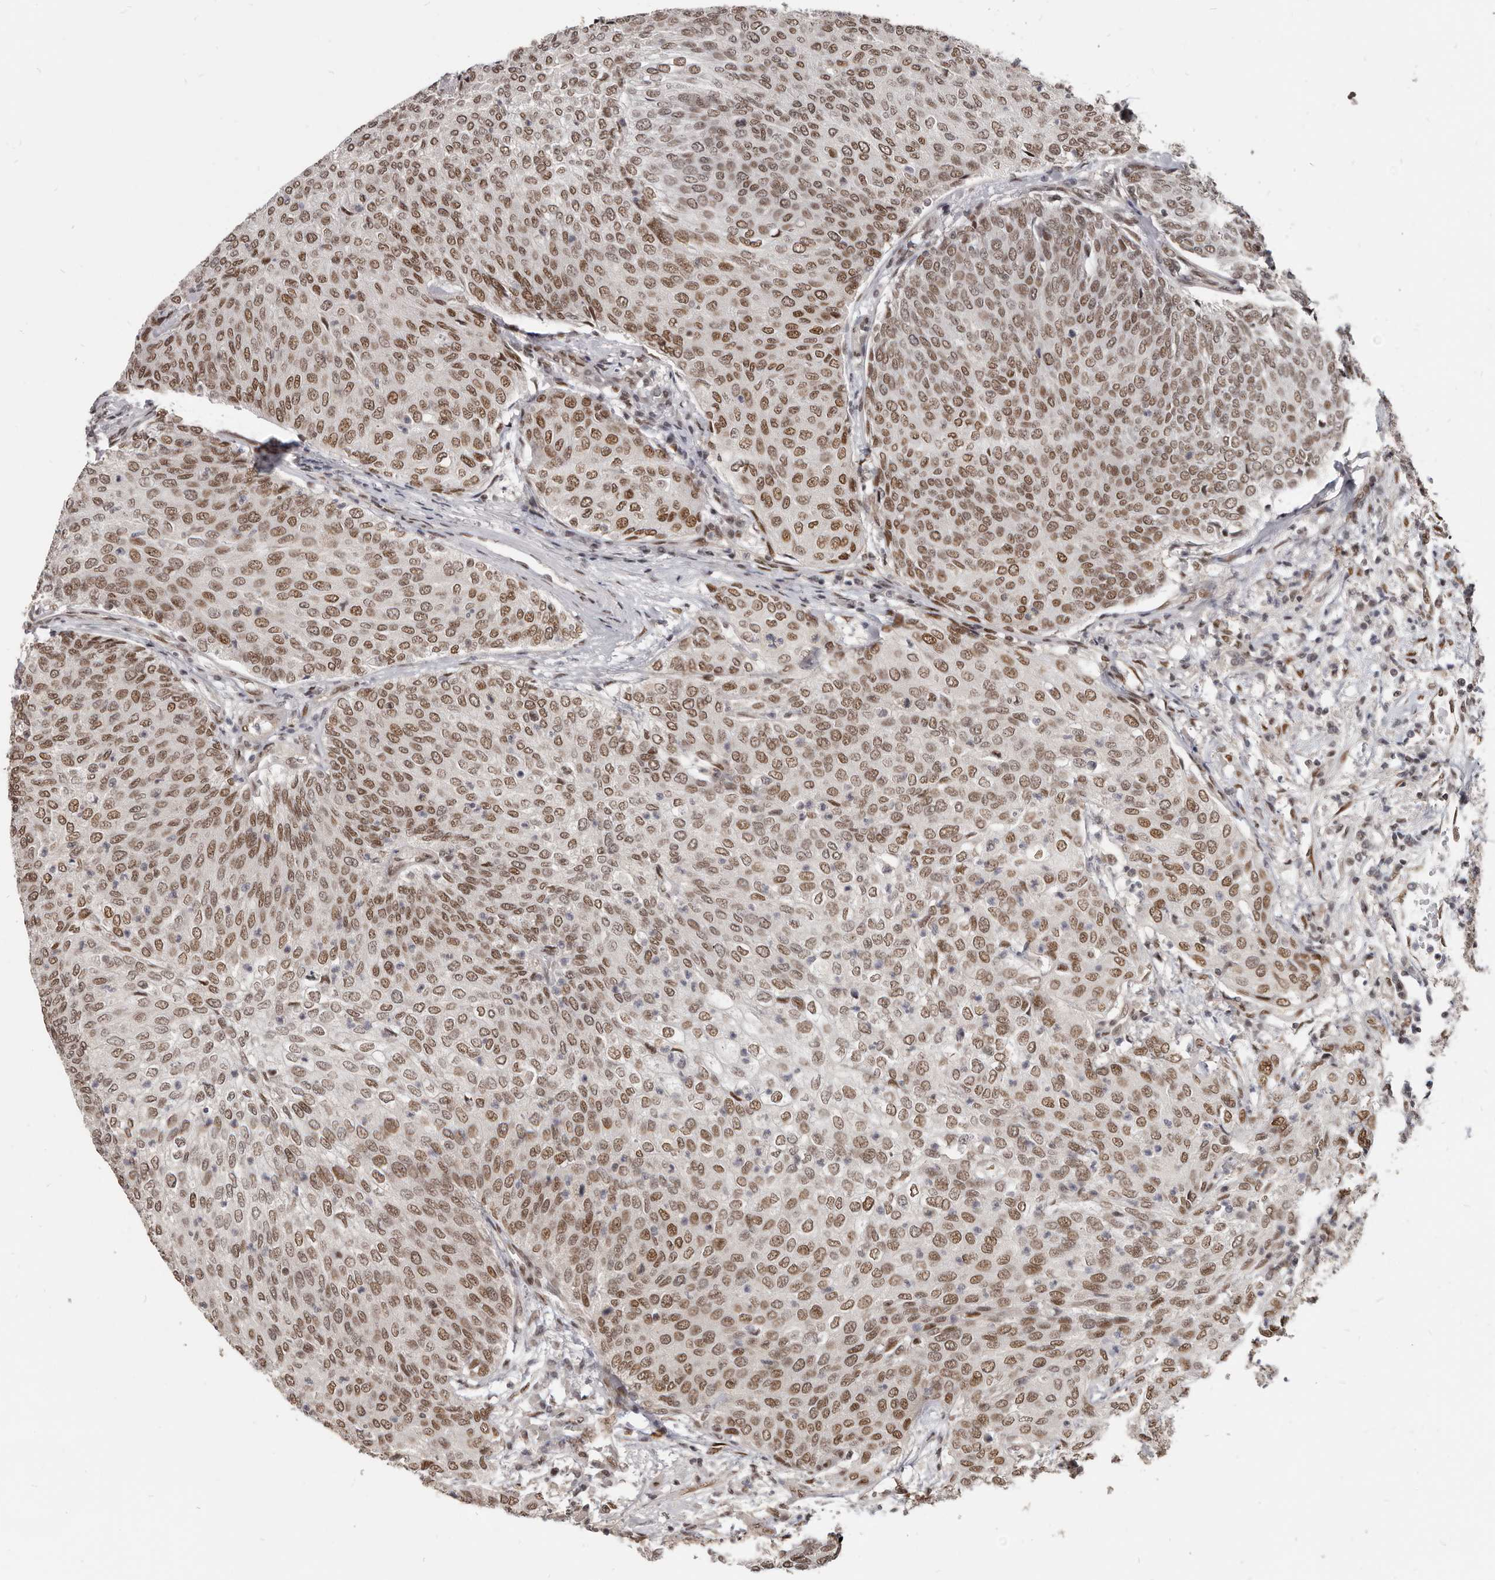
{"staining": {"intensity": "moderate", "quantity": ">75%", "location": "nuclear"}, "tissue": "urothelial cancer", "cell_type": "Tumor cells", "image_type": "cancer", "snomed": [{"axis": "morphology", "description": "Urothelial carcinoma, Low grade"}, {"axis": "topography", "description": "Urinary bladder"}], "caption": "DAB (3,3'-diaminobenzidine) immunohistochemical staining of human urothelial cancer reveals moderate nuclear protein staining in approximately >75% of tumor cells.", "gene": "ATF5", "patient": {"sex": "female", "age": 79}}